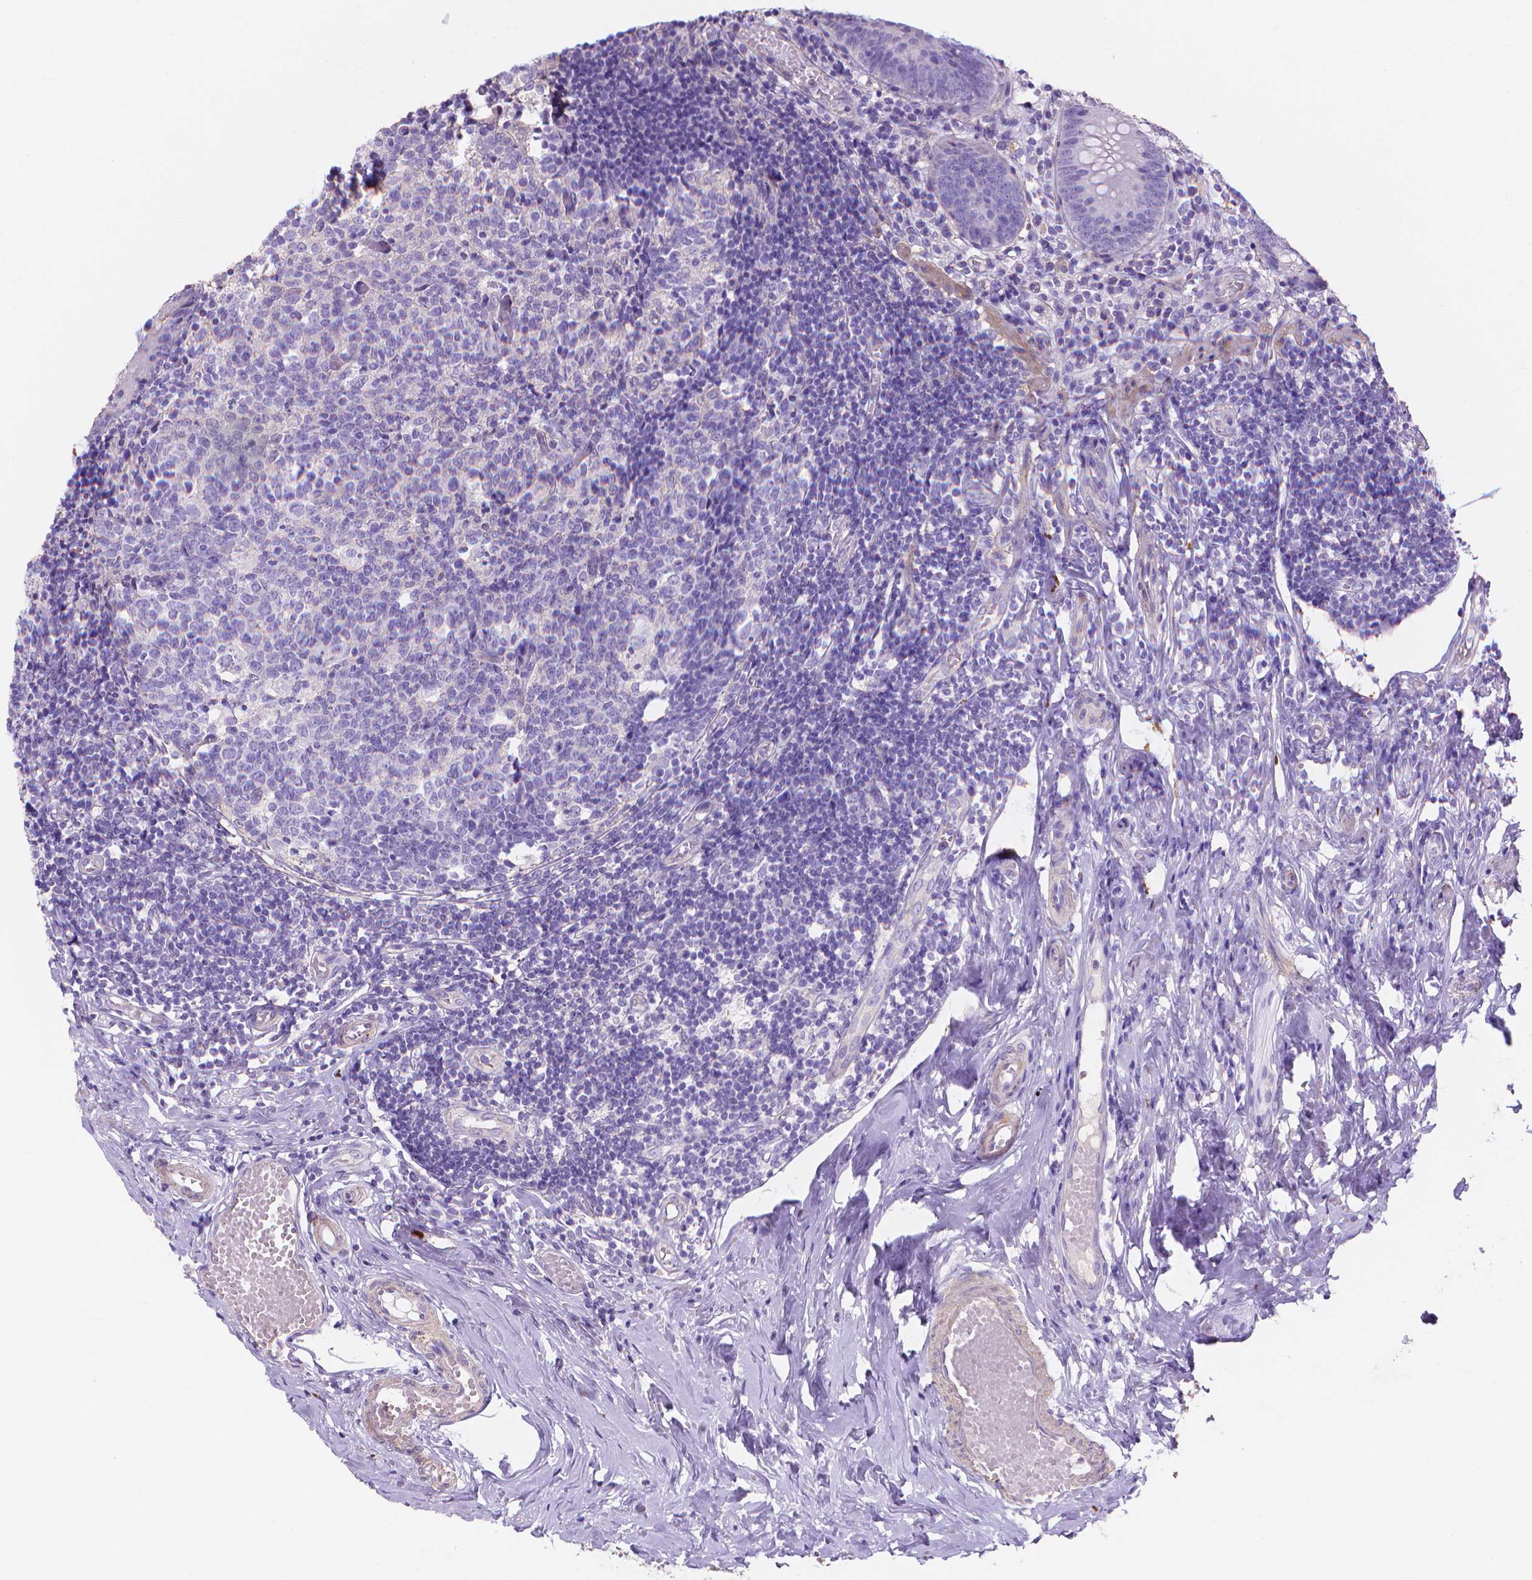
{"staining": {"intensity": "negative", "quantity": "none", "location": "none"}, "tissue": "appendix", "cell_type": "Glandular cells", "image_type": "normal", "snomed": [{"axis": "morphology", "description": "Normal tissue, NOS"}, {"axis": "topography", "description": "Appendix"}], "caption": "High power microscopy image of an immunohistochemistry histopathology image of benign appendix, revealing no significant staining in glandular cells. (DAB (3,3'-diaminobenzidine) immunohistochemistry (IHC), high magnification).", "gene": "MBLAC1", "patient": {"sex": "female", "age": 32}}